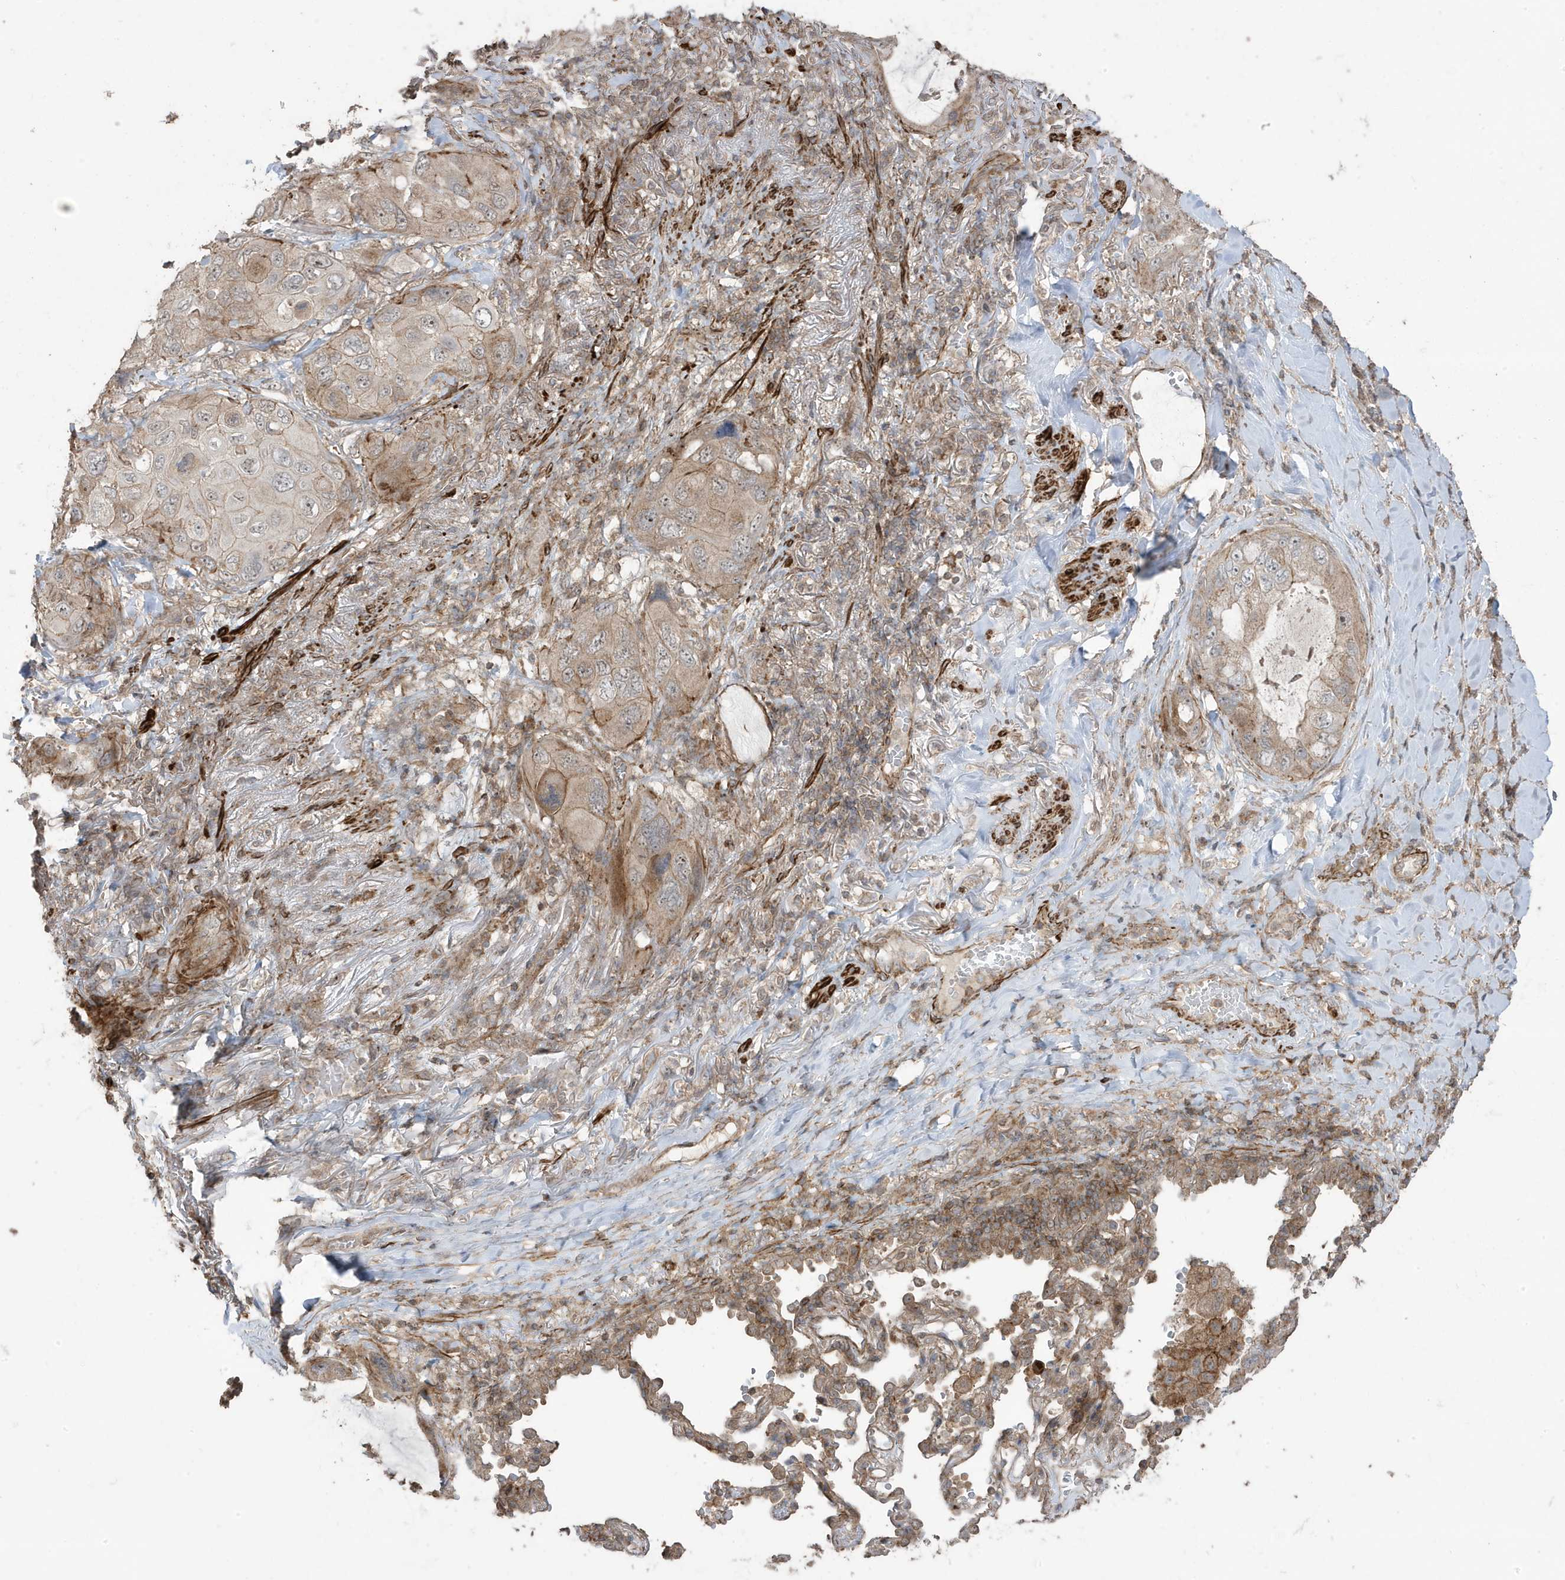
{"staining": {"intensity": "moderate", "quantity": "25%-75%", "location": "cytoplasmic/membranous"}, "tissue": "lung cancer", "cell_type": "Tumor cells", "image_type": "cancer", "snomed": [{"axis": "morphology", "description": "Squamous cell carcinoma, NOS"}, {"axis": "topography", "description": "Lung"}], "caption": "An image of human lung squamous cell carcinoma stained for a protein shows moderate cytoplasmic/membranous brown staining in tumor cells.", "gene": "CETN3", "patient": {"sex": "female", "age": 73}}